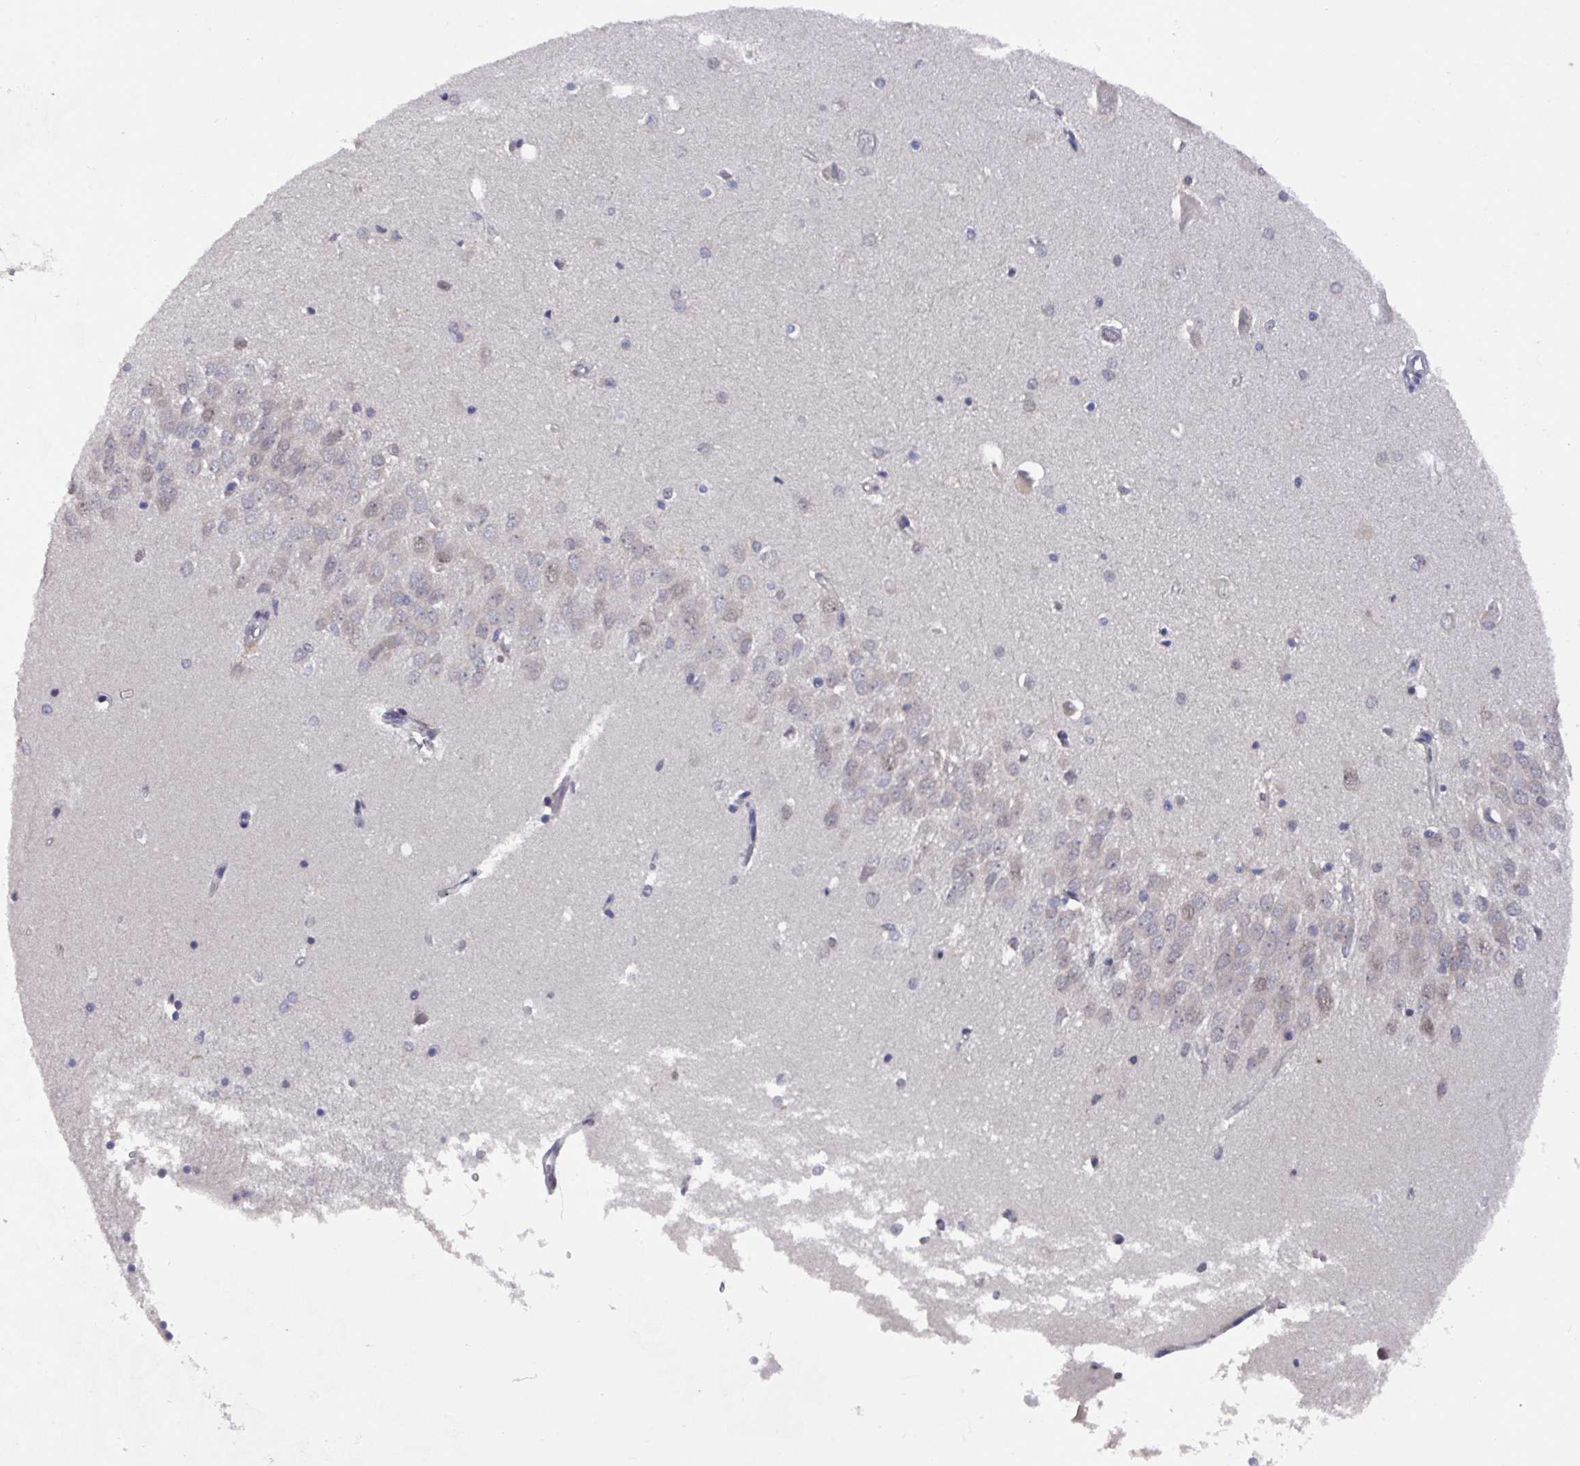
{"staining": {"intensity": "negative", "quantity": "none", "location": "none"}, "tissue": "hippocampus", "cell_type": "Glial cells", "image_type": "normal", "snomed": [{"axis": "morphology", "description": "Normal tissue, NOS"}, {"axis": "topography", "description": "Hippocampus"}], "caption": "The image demonstrates no staining of glial cells in normal hippocampus.", "gene": "PRRX1", "patient": {"sex": "male", "age": 45}}